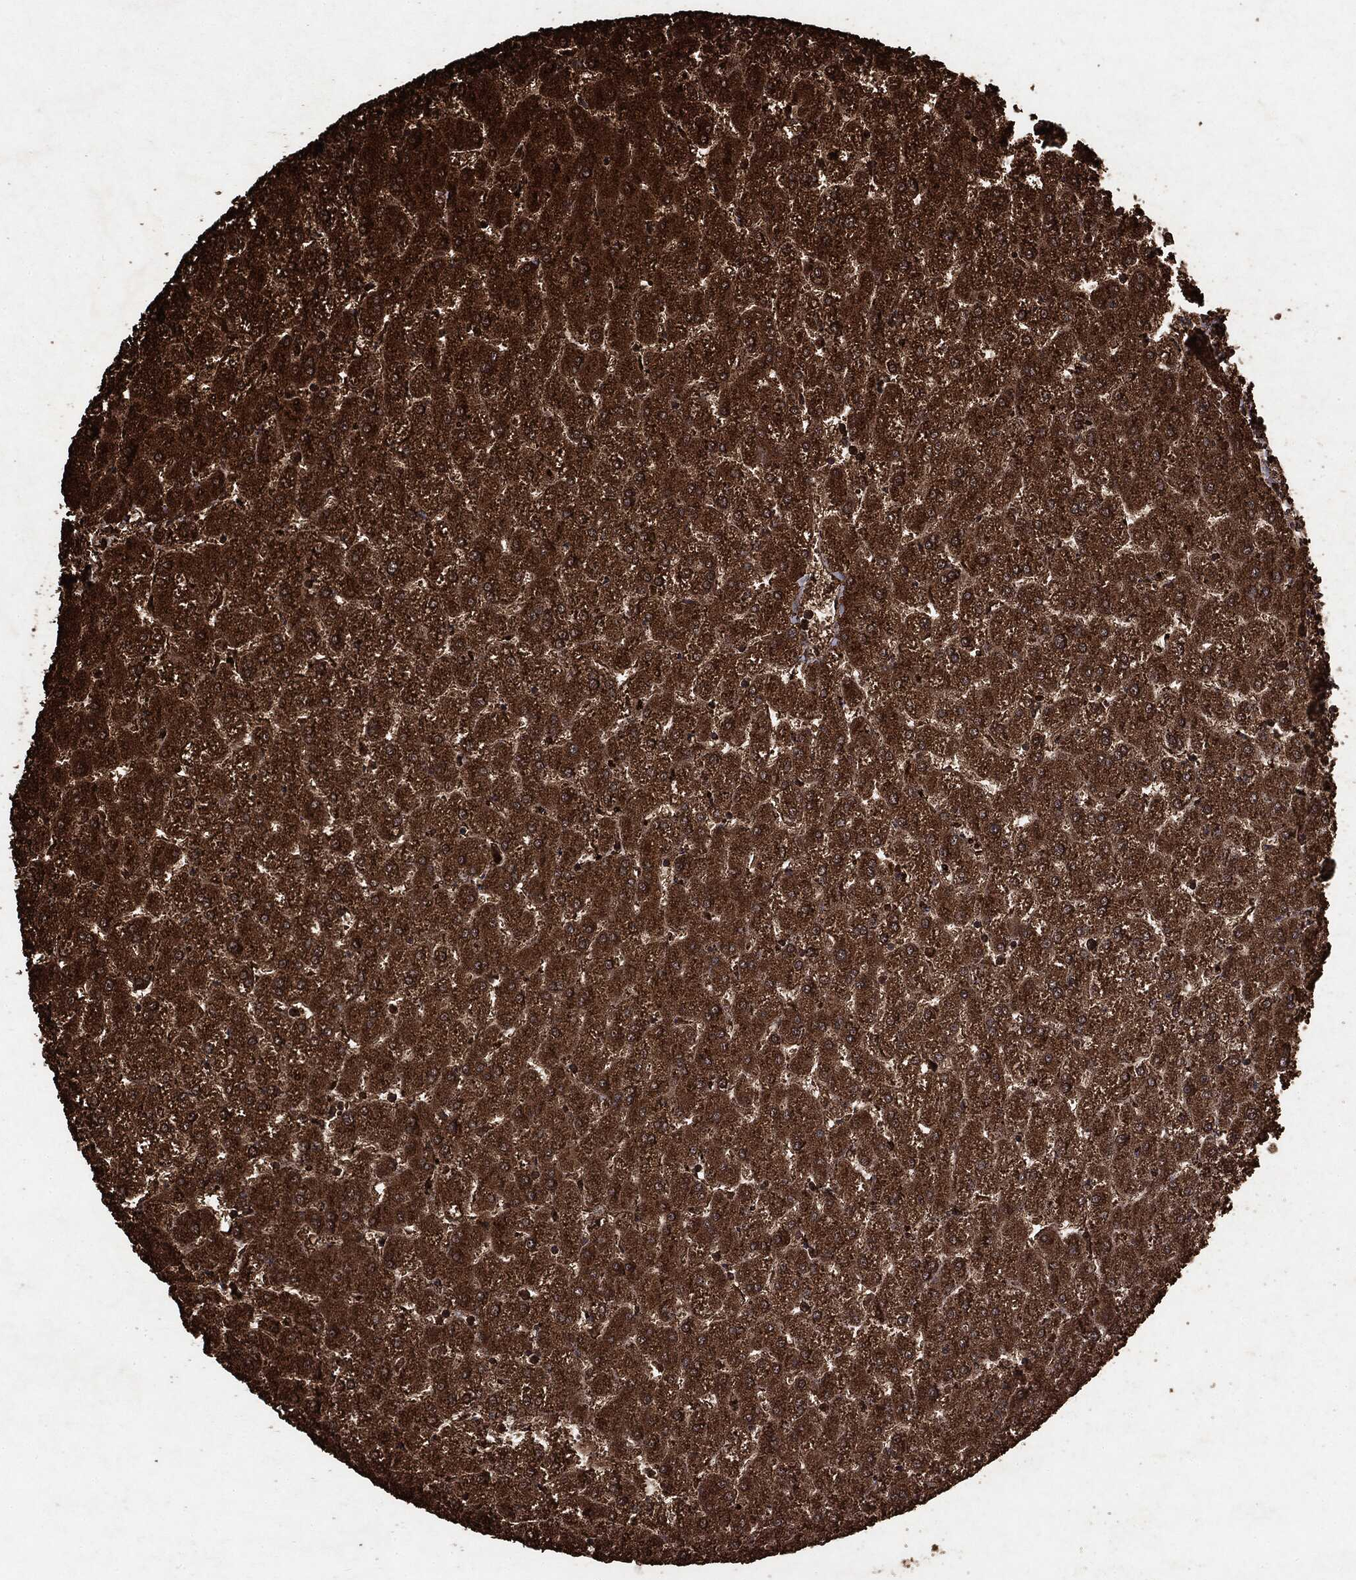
{"staining": {"intensity": "moderate", "quantity": ">75%", "location": "cytoplasmic/membranous"}, "tissue": "liver", "cell_type": "Cholangiocytes", "image_type": "normal", "snomed": [{"axis": "morphology", "description": "Normal tissue, NOS"}, {"axis": "topography", "description": "Liver"}], "caption": "Normal liver shows moderate cytoplasmic/membranous positivity in about >75% of cholangiocytes, visualized by immunohistochemistry. Nuclei are stained in blue.", "gene": "ARAF", "patient": {"sex": "female", "age": 32}}